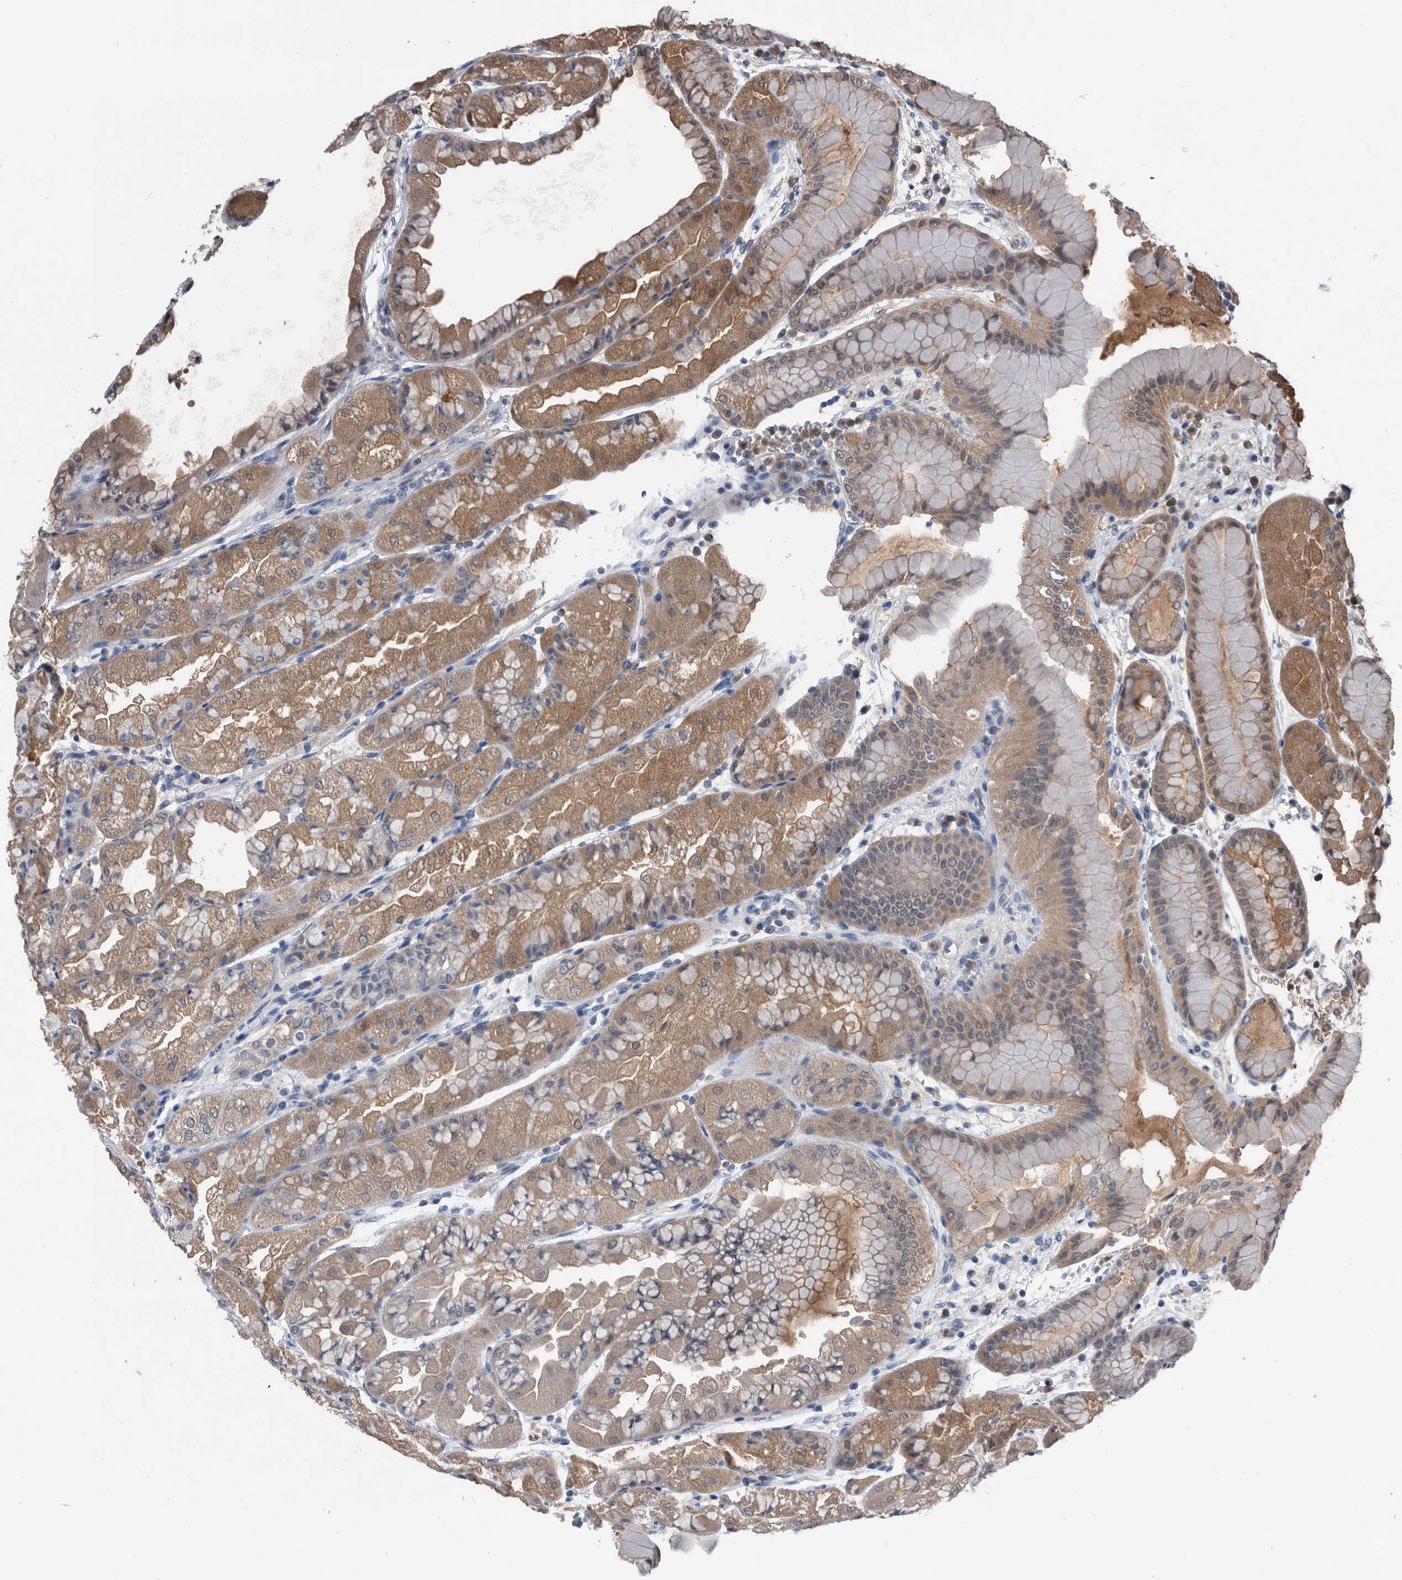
{"staining": {"intensity": "moderate", "quantity": ">75%", "location": "cytoplasmic/membranous"}, "tissue": "stomach", "cell_type": "Glandular cells", "image_type": "normal", "snomed": [{"axis": "morphology", "description": "Normal tissue, NOS"}, {"axis": "topography", "description": "Stomach, upper"}], "caption": "High-magnification brightfield microscopy of unremarkable stomach stained with DAB (3,3'-diaminobenzidine) (brown) and counterstained with hematoxylin (blue). glandular cells exhibit moderate cytoplasmic/membranous staining is appreciated in about>75% of cells. The staining was performed using DAB (3,3'-diaminobenzidine), with brown indicating positive protein expression. Nuclei are stained blue with hematoxylin.", "gene": "PDXK", "patient": {"sex": "male", "age": 47}}